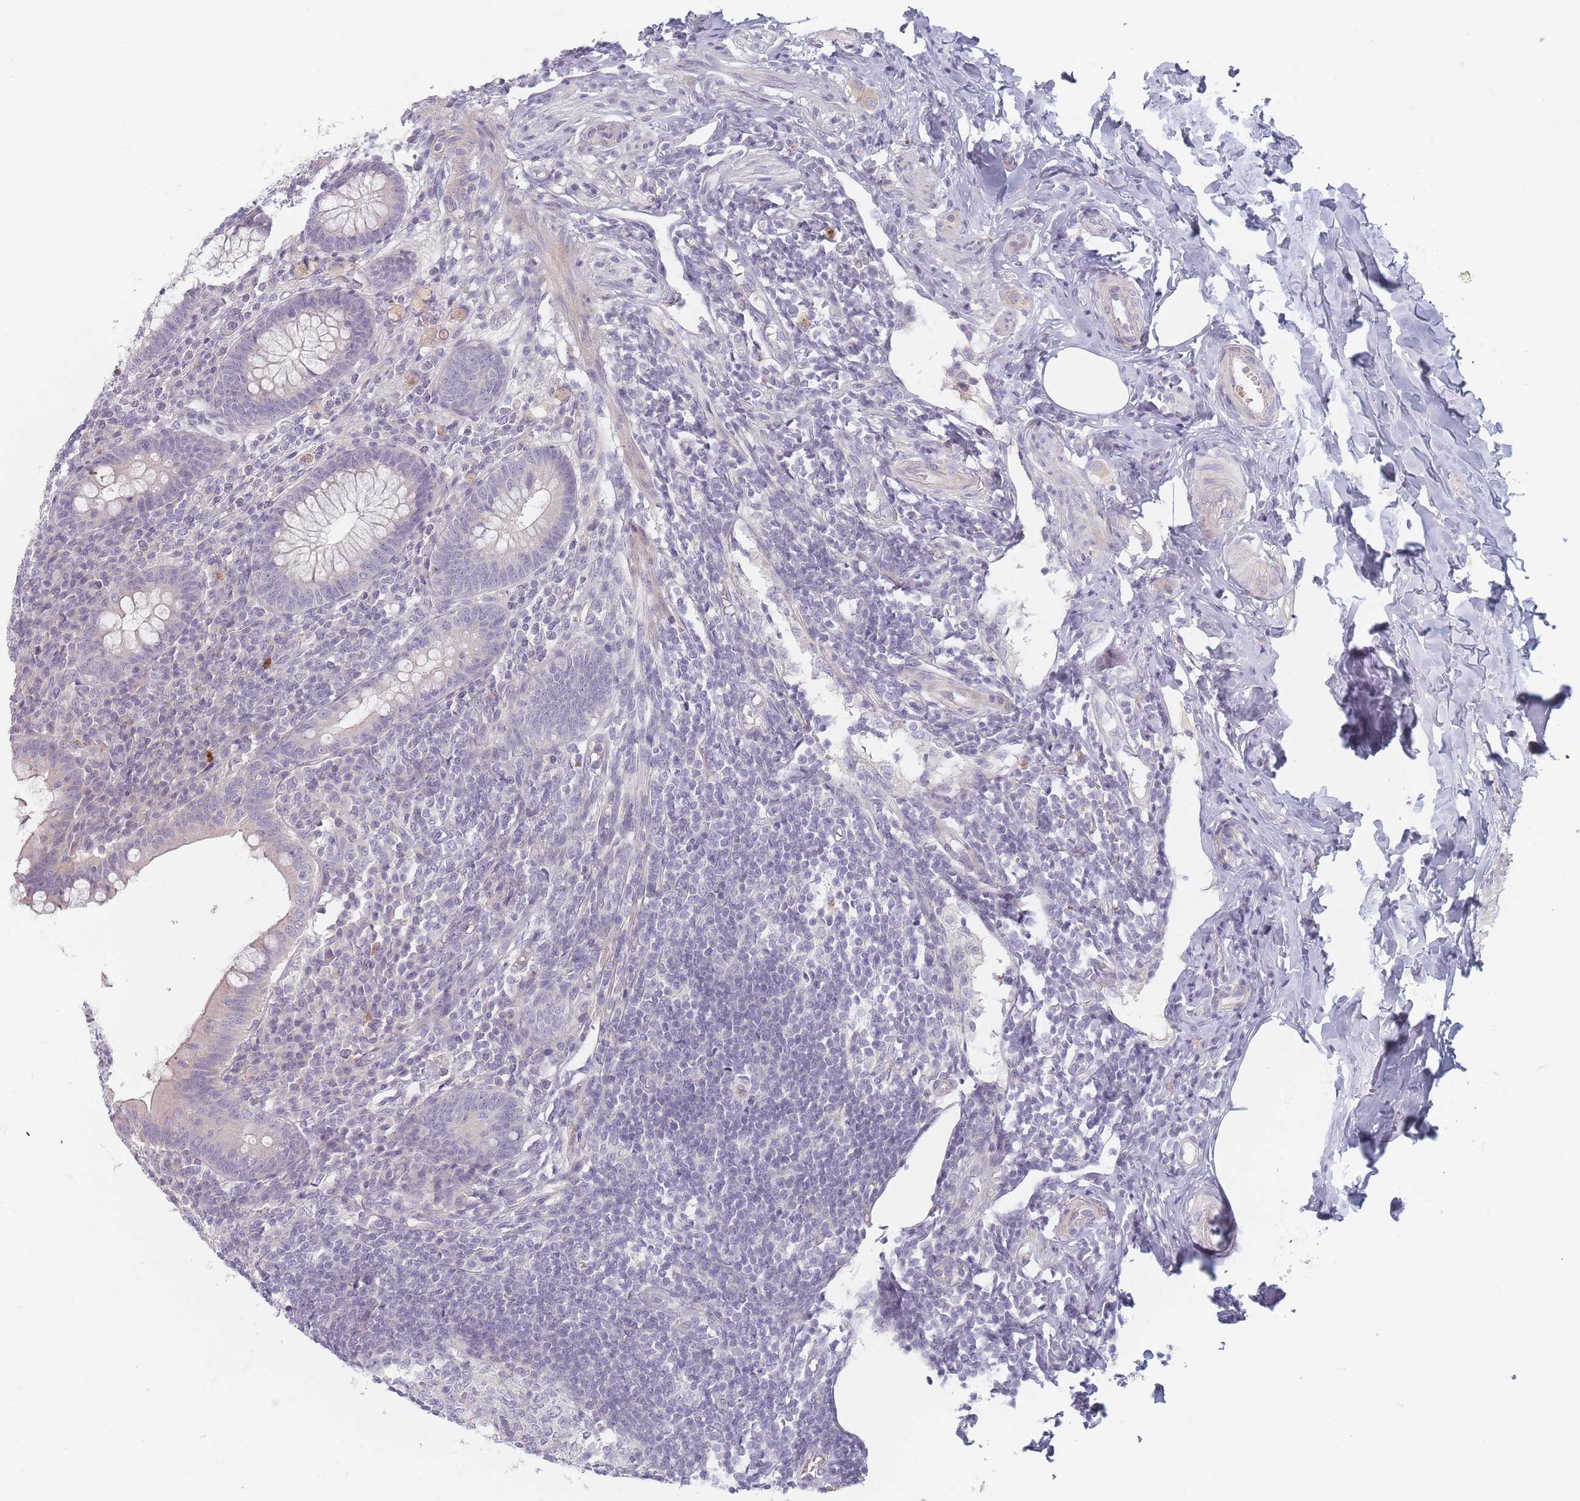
{"staining": {"intensity": "negative", "quantity": "none", "location": "none"}, "tissue": "appendix", "cell_type": "Glandular cells", "image_type": "normal", "snomed": [{"axis": "morphology", "description": "Normal tissue, NOS"}, {"axis": "topography", "description": "Appendix"}], "caption": "This is a photomicrograph of IHC staining of normal appendix, which shows no expression in glandular cells.", "gene": "TMOD1", "patient": {"sex": "female", "age": 33}}